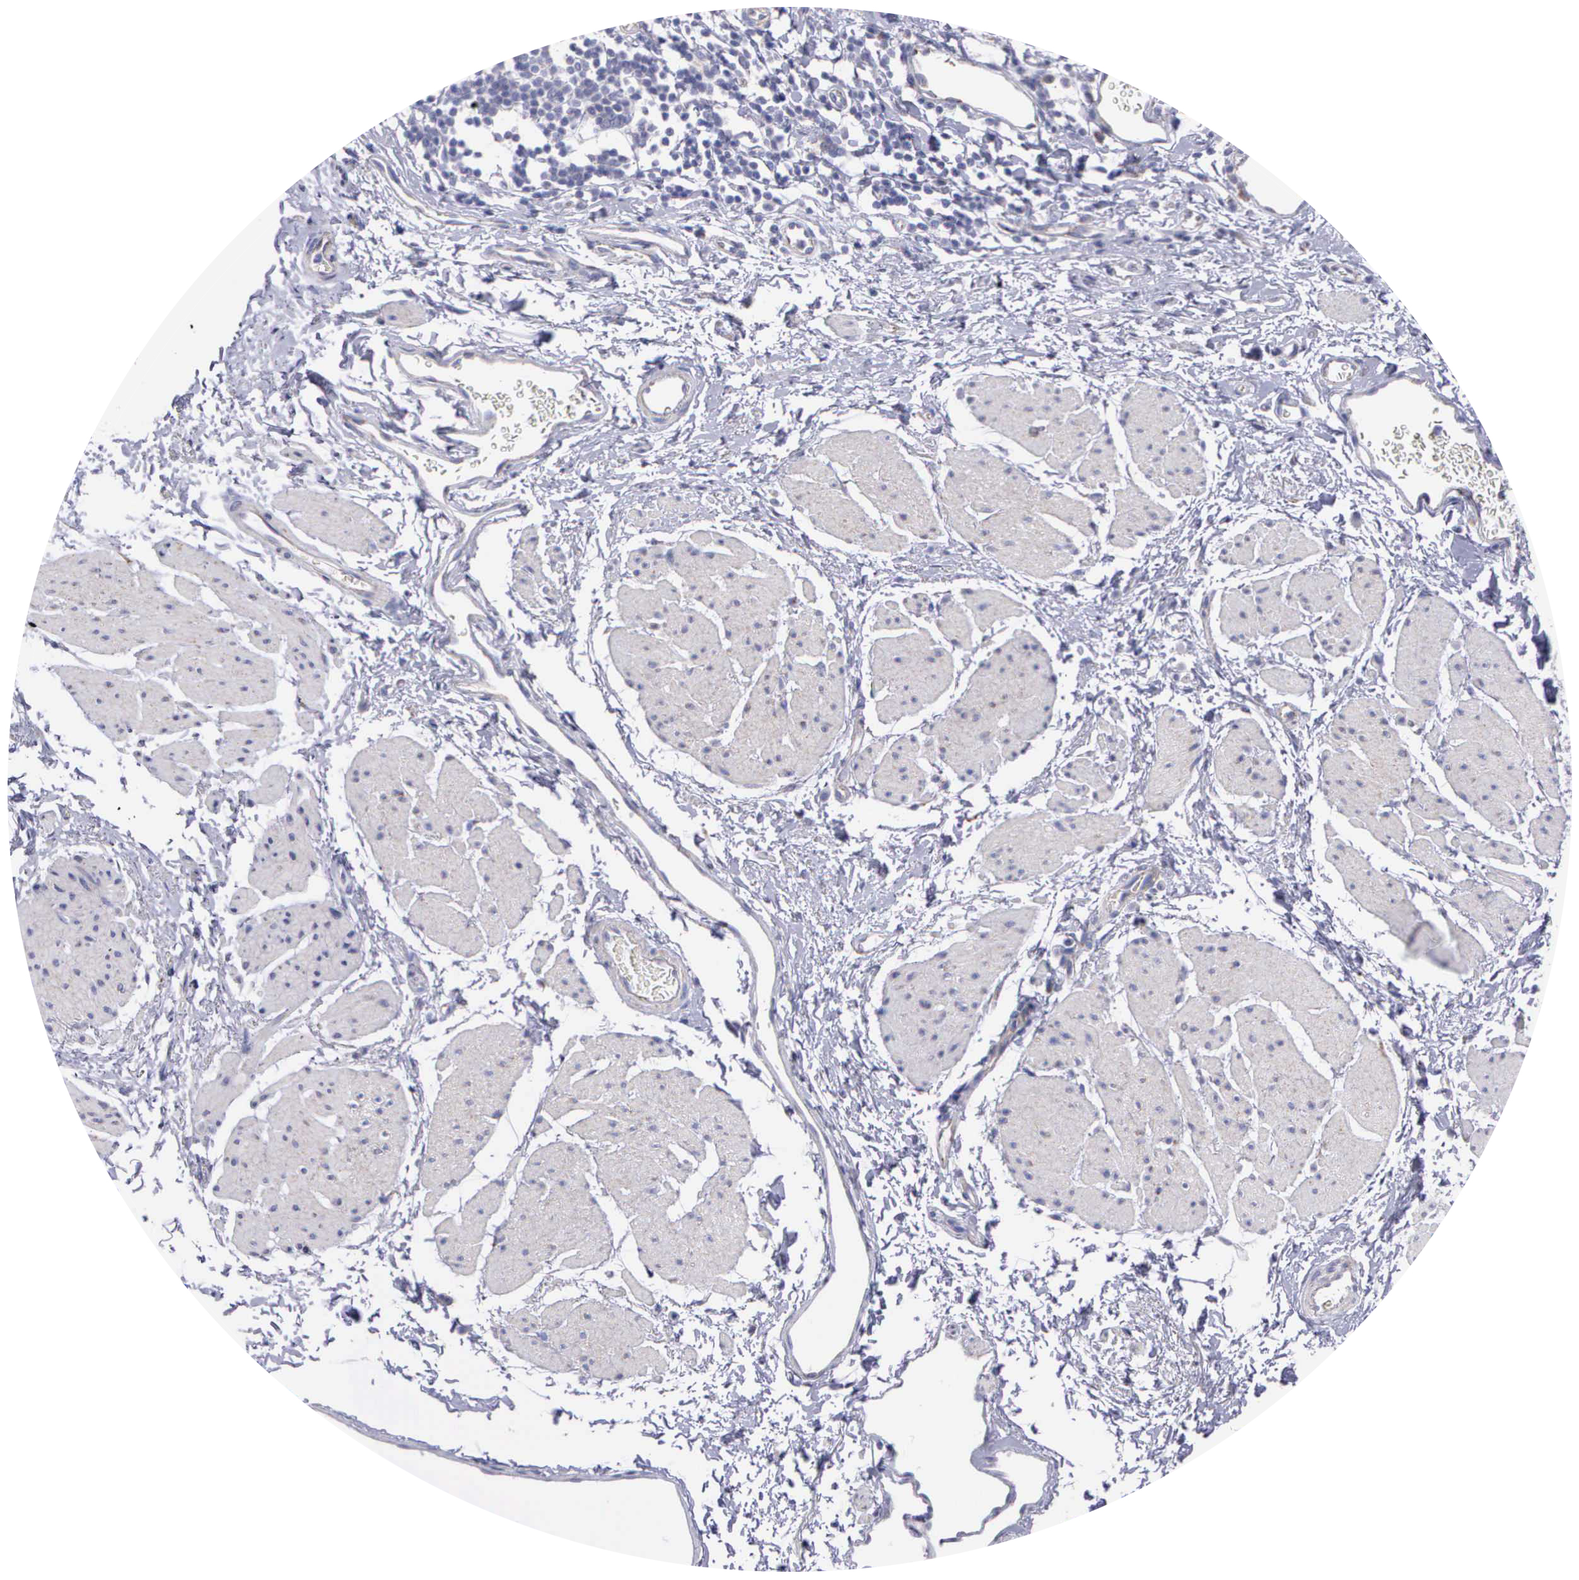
{"staining": {"intensity": "weak", "quantity": "25%-75%", "location": "cytoplasmic/membranous"}, "tissue": "esophagus", "cell_type": "Squamous epithelial cells", "image_type": "normal", "snomed": [{"axis": "morphology", "description": "Normal tissue, NOS"}, {"axis": "topography", "description": "Esophagus"}], "caption": "This image exhibits normal esophagus stained with immunohistochemistry to label a protein in brown. The cytoplasmic/membranous of squamous epithelial cells show weak positivity for the protein. Nuclei are counter-stained blue.", "gene": "SYNJ2BP", "patient": {"sex": "male", "age": 70}}